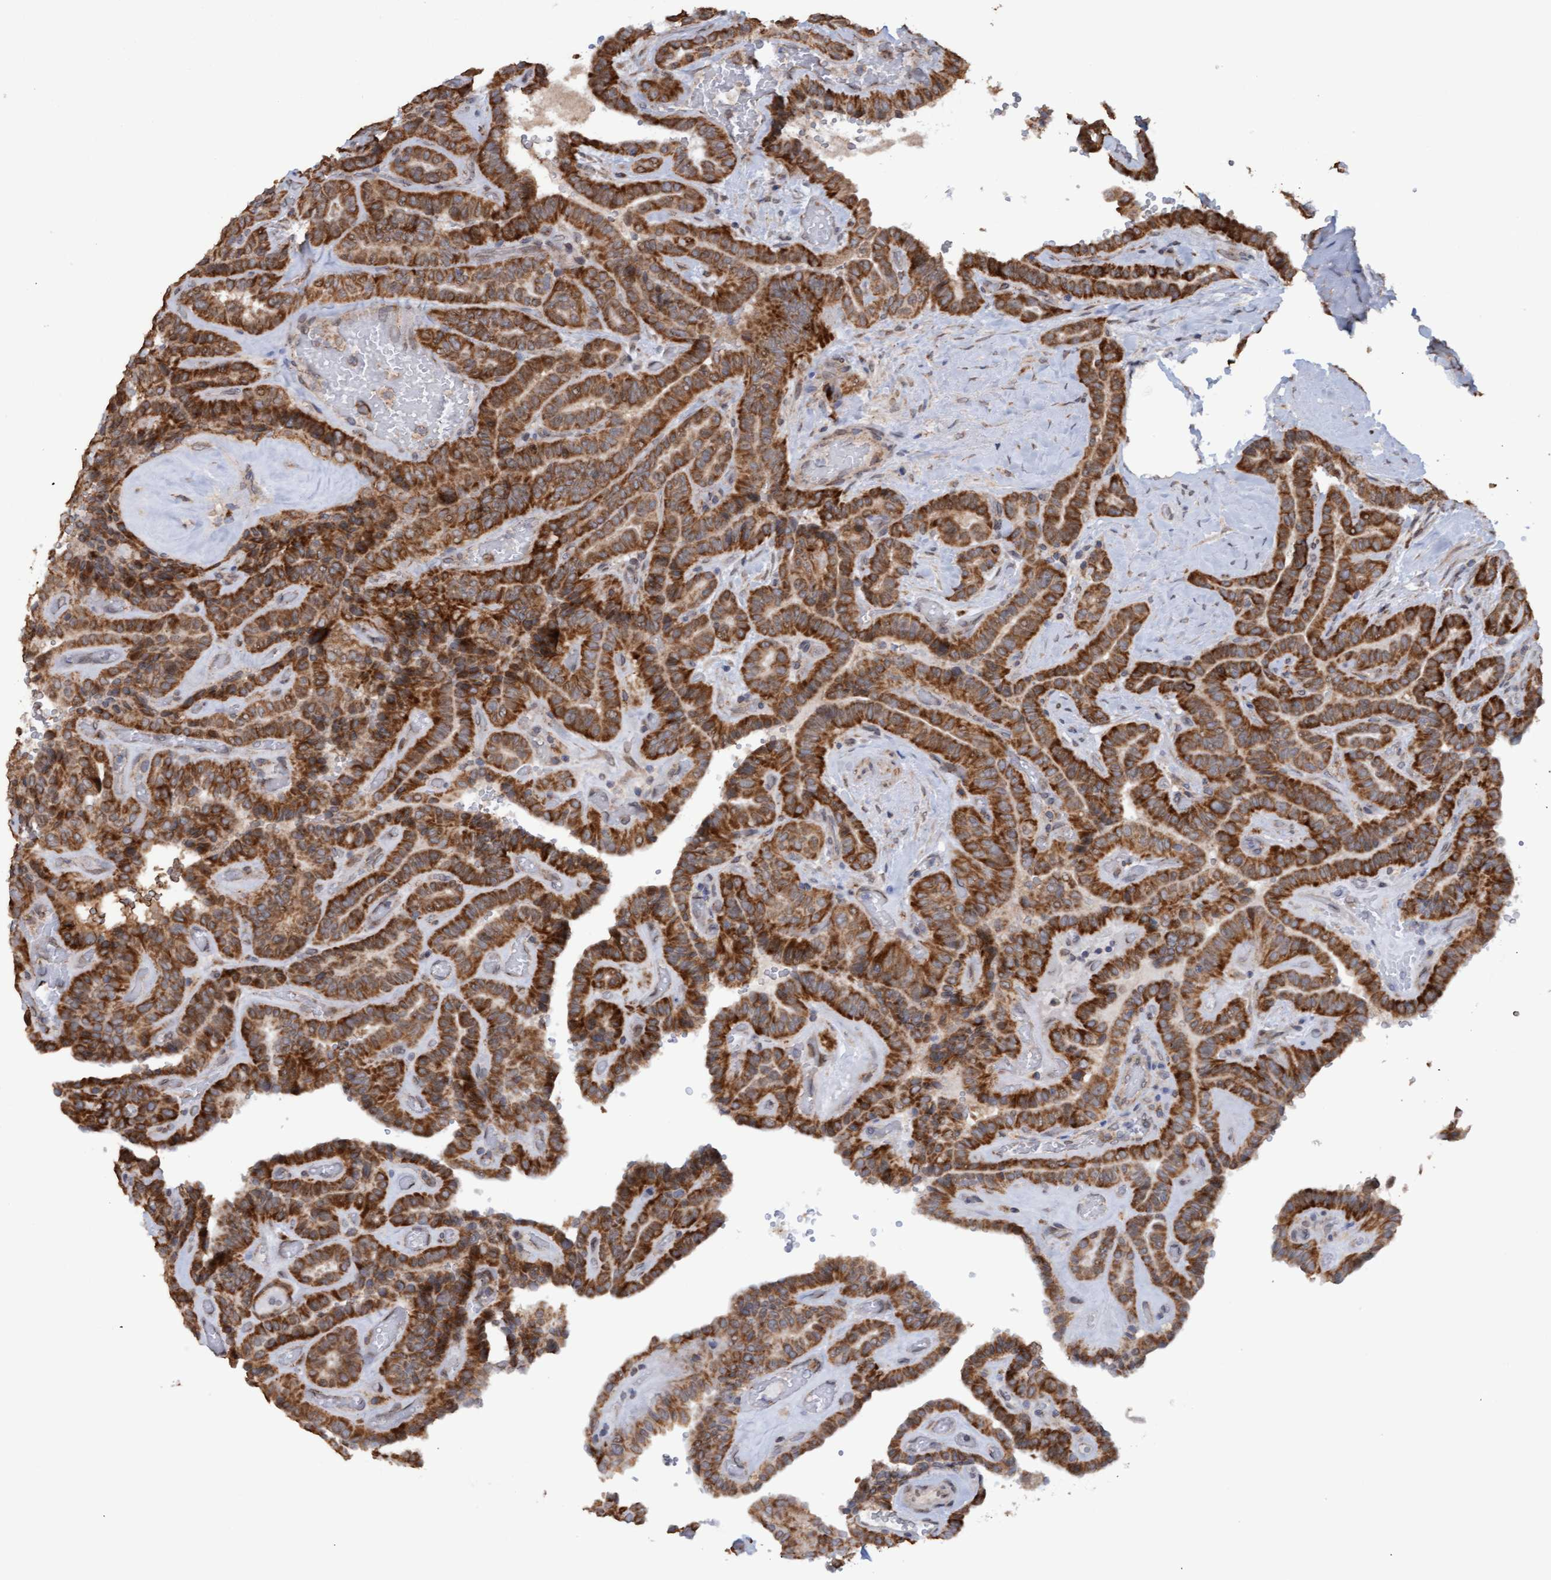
{"staining": {"intensity": "strong", "quantity": ">75%", "location": "cytoplasmic/membranous"}, "tissue": "thyroid cancer", "cell_type": "Tumor cells", "image_type": "cancer", "snomed": [{"axis": "morphology", "description": "Papillary adenocarcinoma, NOS"}, {"axis": "topography", "description": "Thyroid gland"}], "caption": "The image shows immunohistochemical staining of thyroid cancer (papillary adenocarcinoma). There is strong cytoplasmic/membranous staining is appreciated in approximately >75% of tumor cells.", "gene": "MGLL", "patient": {"sex": "male", "age": 77}}